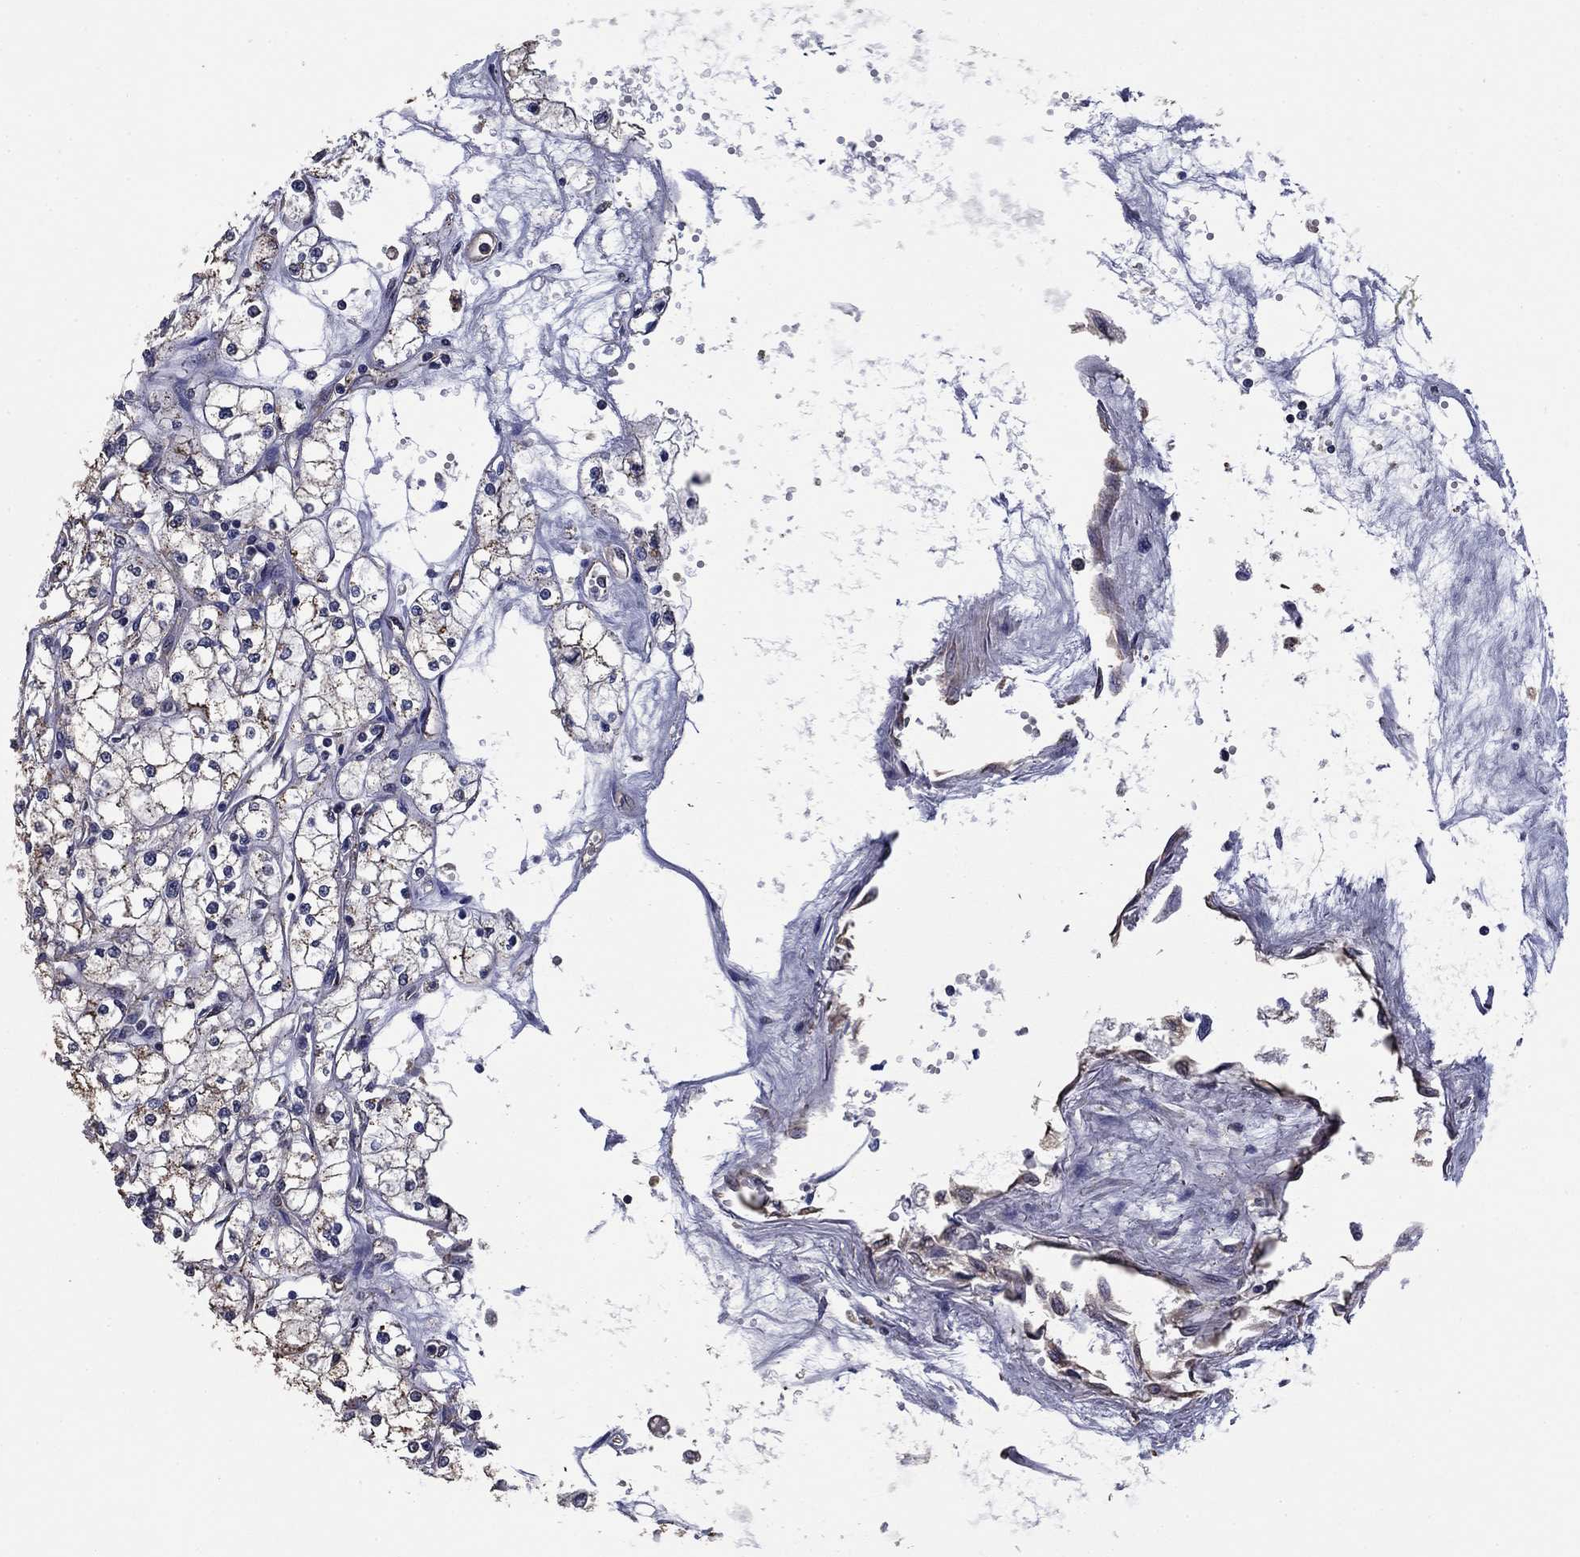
{"staining": {"intensity": "negative", "quantity": "none", "location": "none"}, "tissue": "renal cancer", "cell_type": "Tumor cells", "image_type": "cancer", "snomed": [{"axis": "morphology", "description": "Adenocarcinoma, NOS"}, {"axis": "topography", "description": "Kidney"}], "caption": "Human renal cancer (adenocarcinoma) stained for a protein using immunohistochemistry displays no expression in tumor cells.", "gene": "MFAP3L", "patient": {"sex": "male", "age": 67}}